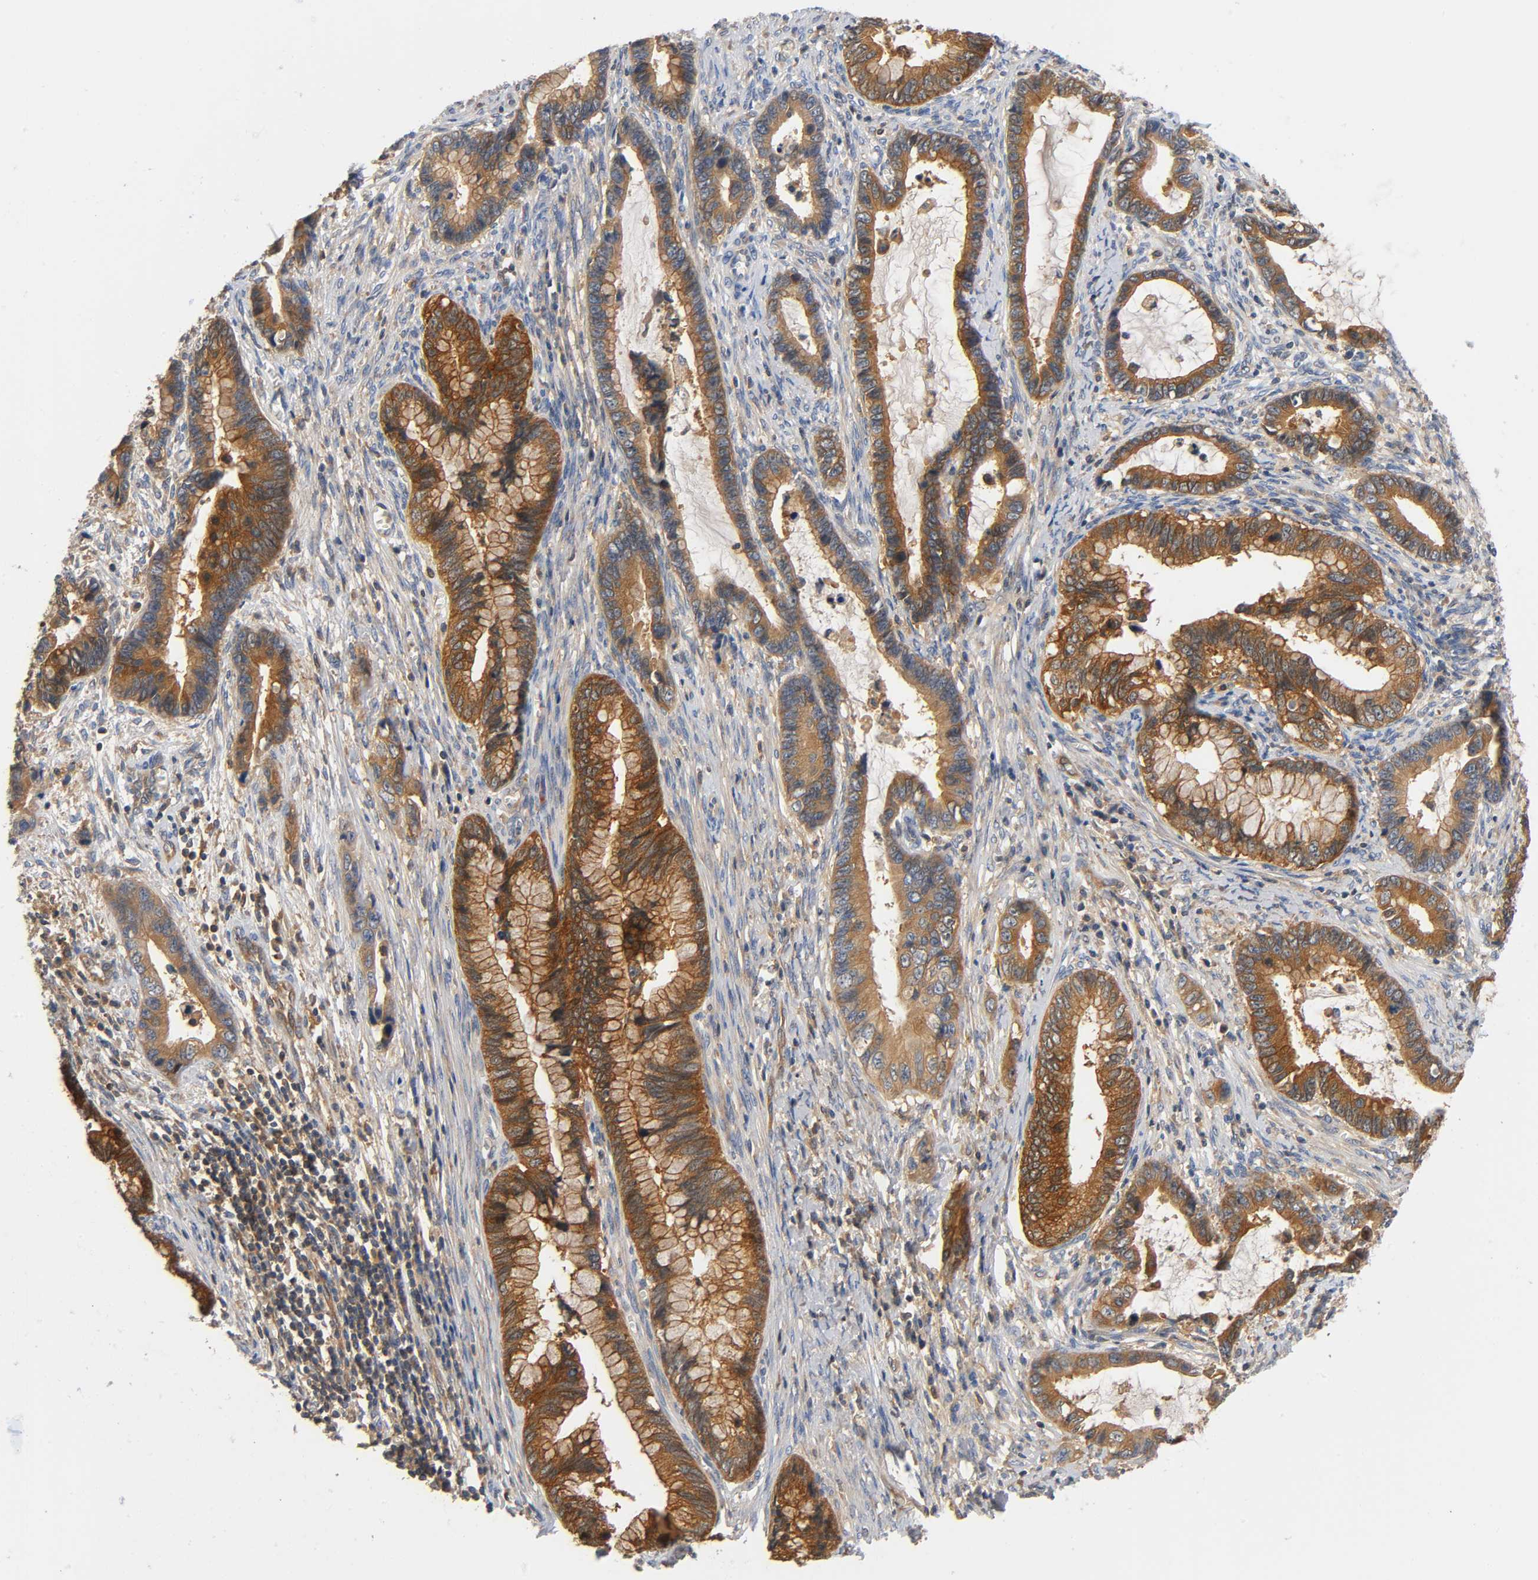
{"staining": {"intensity": "strong", "quantity": ">75%", "location": "cytoplasmic/membranous"}, "tissue": "cervical cancer", "cell_type": "Tumor cells", "image_type": "cancer", "snomed": [{"axis": "morphology", "description": "Adenocarcinoma, NOS"}, {"axis": "topography", "description": "Cervix"}], "caption": "Cervical adenocarcinoma tissue exhibits strong cytoplasmic/membranous staining in about >75% of tumor cells", "gene": "PRKAB1", "patient": {"sex": "female", "age": 44}}